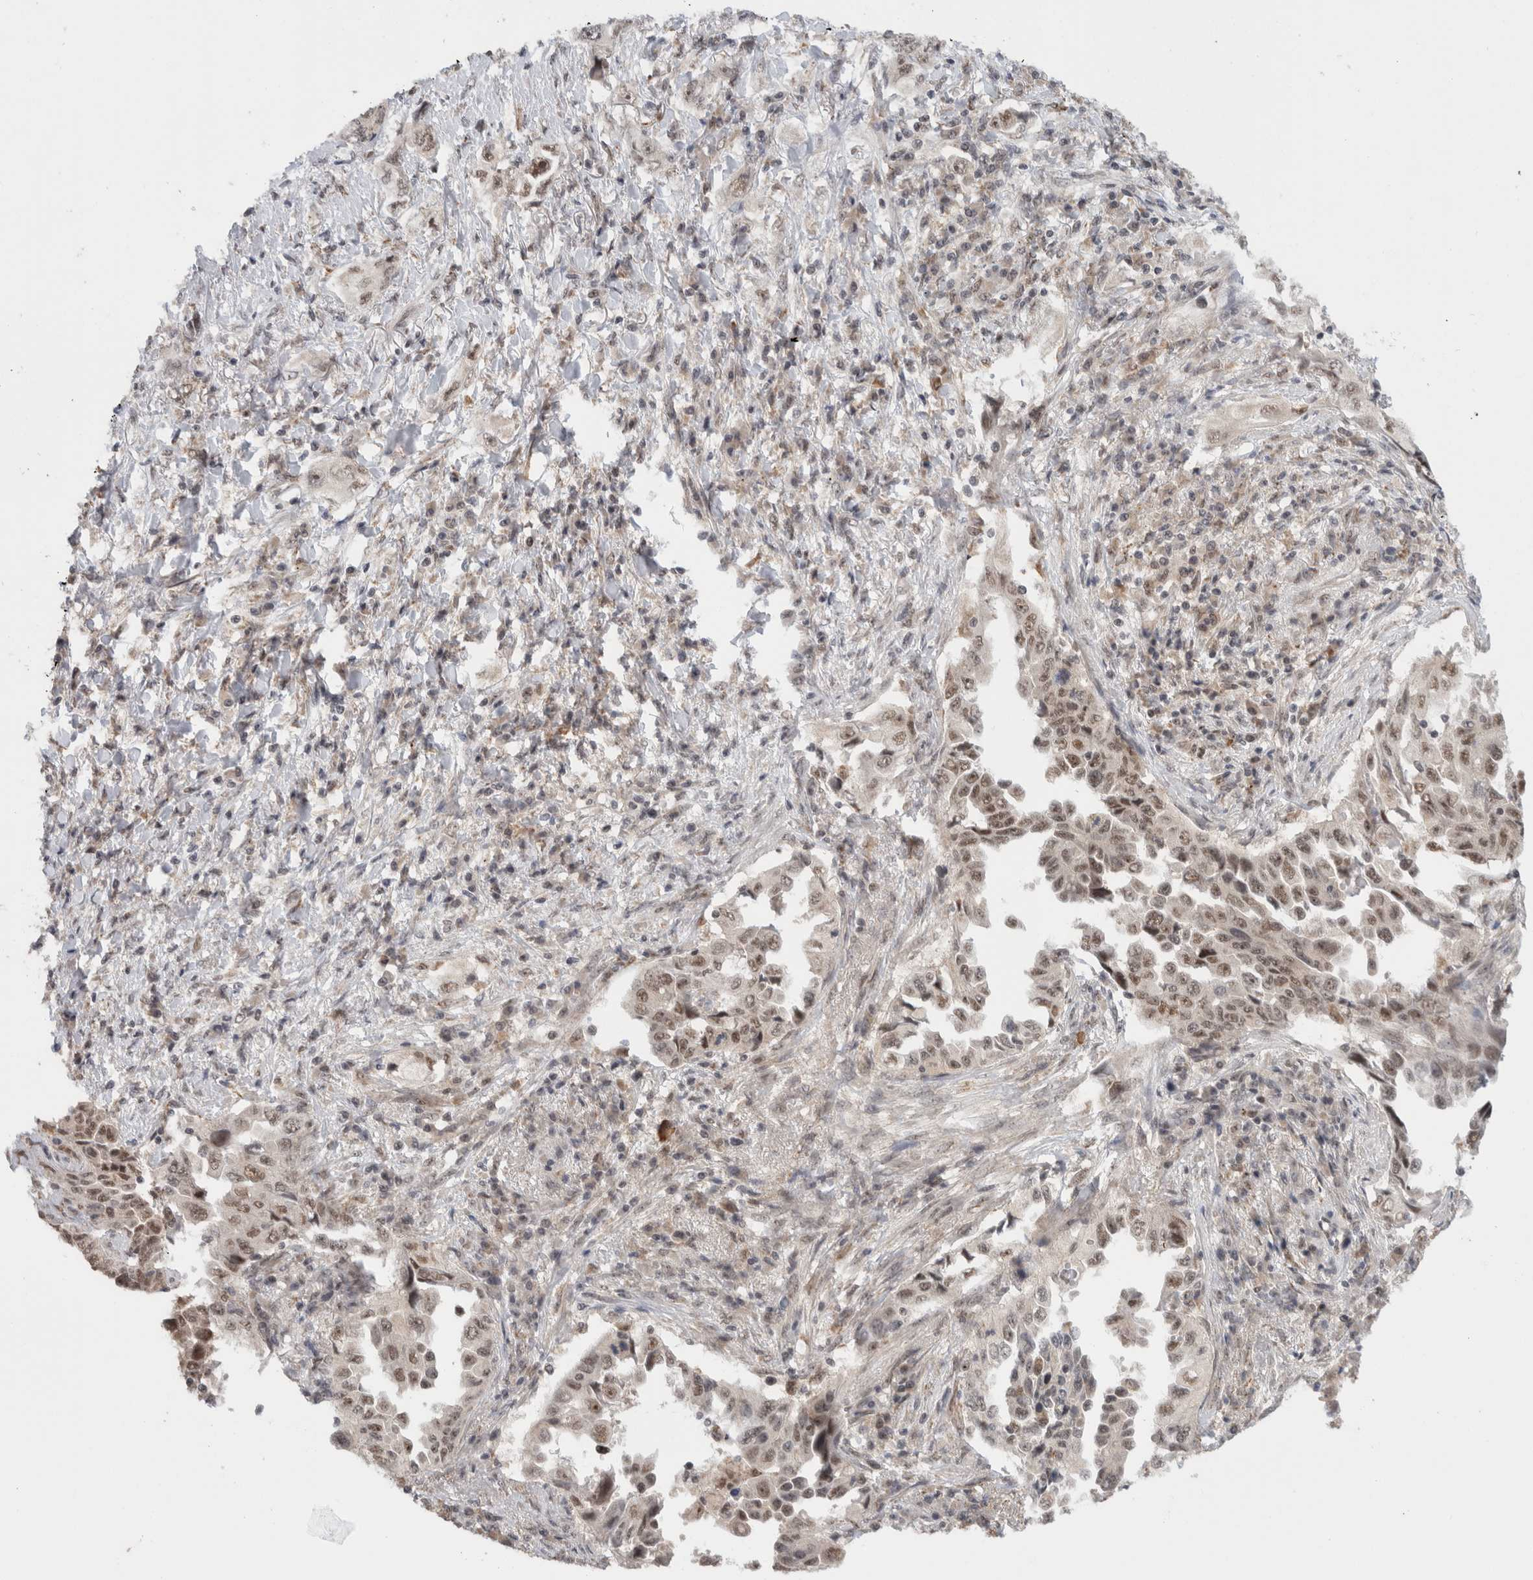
{"staining": {"intensity": "weak", "quantity": ">75%", "location": "nuclear"}, "tissue": "lung cancer", "cell_type": "Tumor cells", "image_type": "cancer", "snomed": [{"axis": "morphology", "description": "Adenocarcinoma, NOS"}, {"axis": "topography", "description": "Lung"}], "caption": "Immunohistochemistry photomicrograph of neoplastic tissue: lung cancer (adenocarcinoma) stained using immunohistochemistry displays low levels of weak protein expression localized specifically in the nuclear of tumor cells, appearing as a nuclear brown color.", "gene": "MPHOSPH6", "patient": {"sex": "female", "age": 51}}